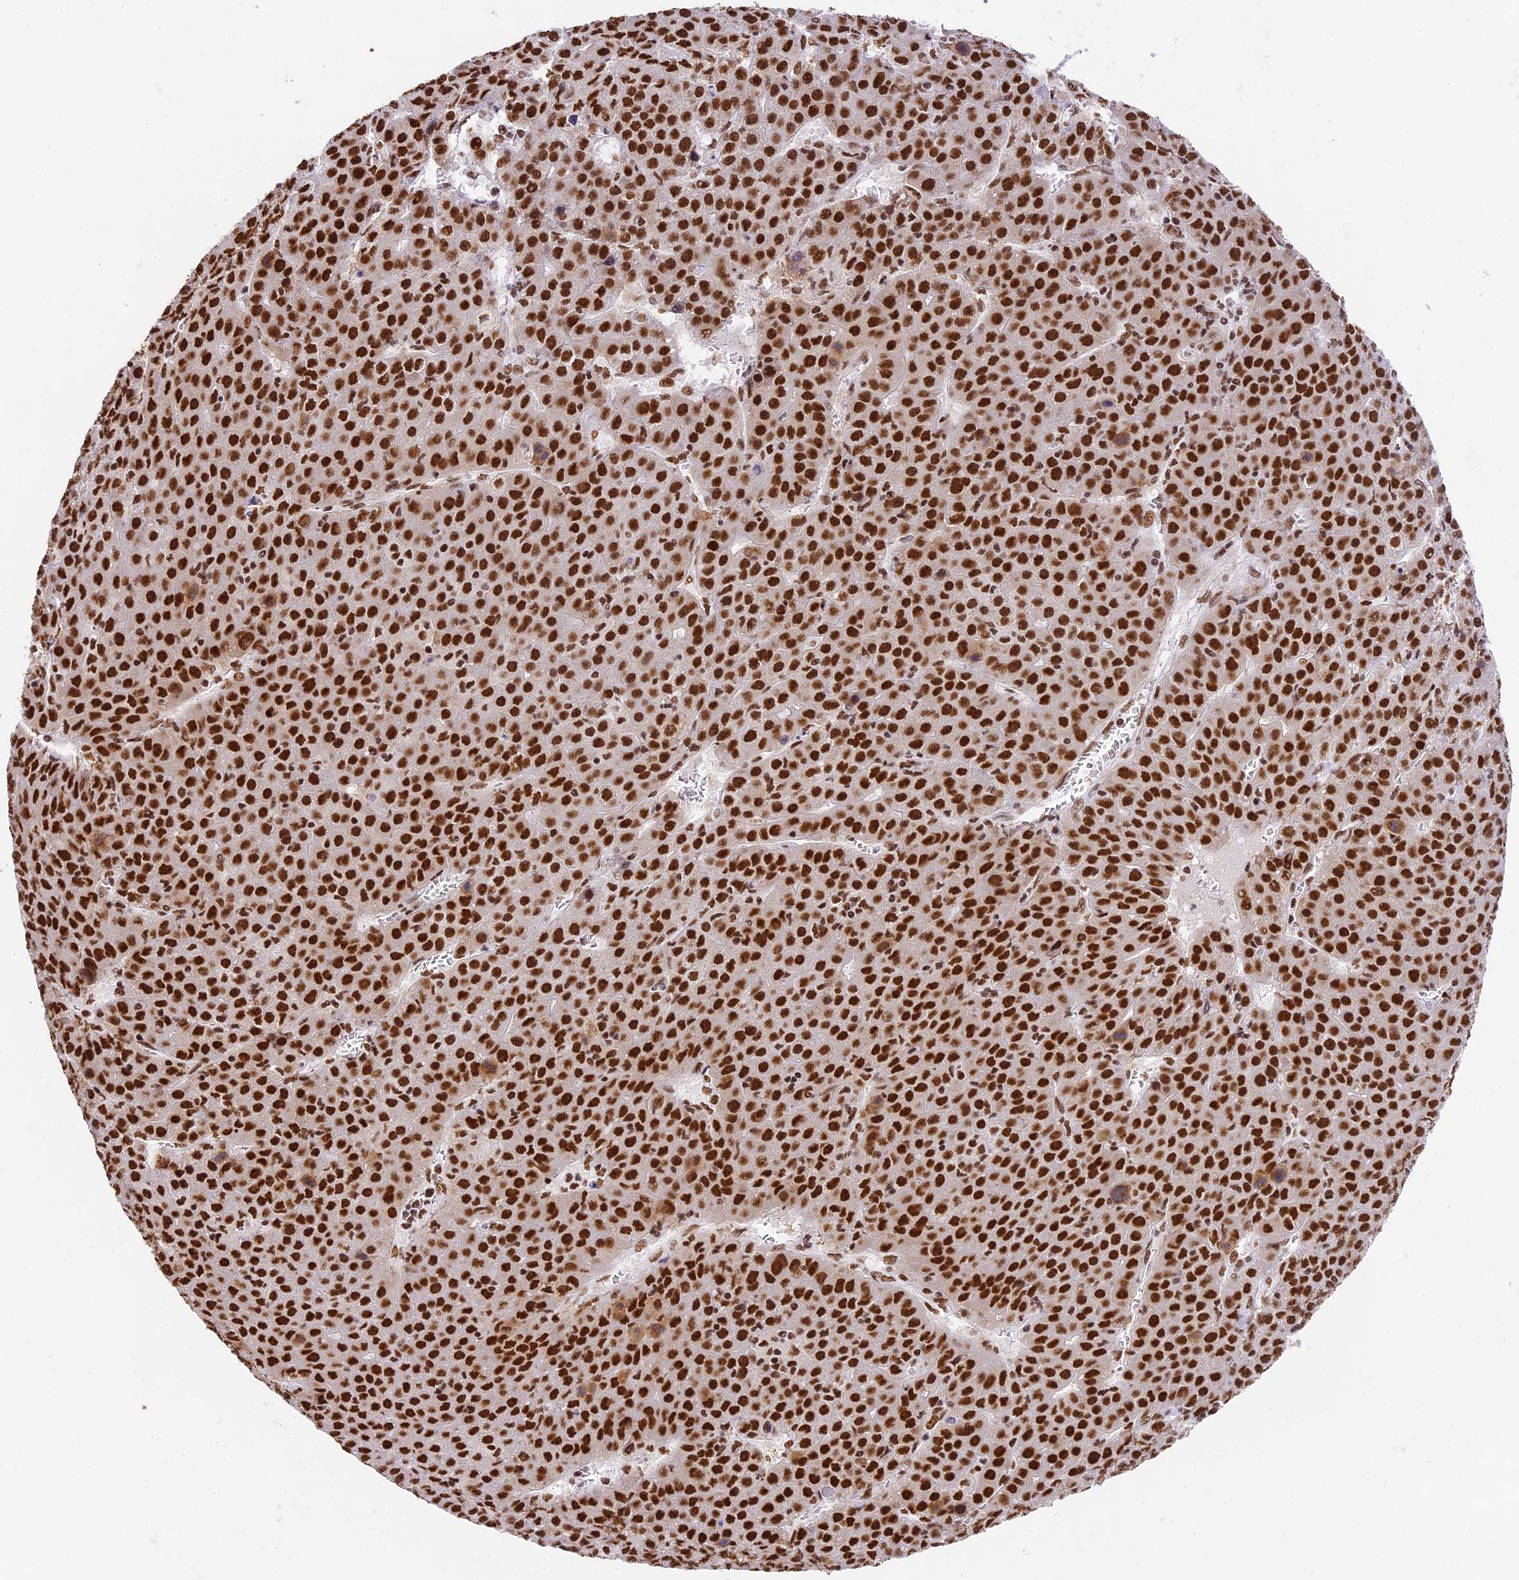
{"staining": {"intensity": "strong", "quantity": ">75%", "location": "nuclear"}, "tissue": "liver cancer", "cell_type": "Tumor cells", "image_type": "cancer", "snomed": [{"axis": "morphology", "description": "Carcinoma, Hepatocellular, NOS"}, {"axis": "topography", "description": "Liver"}], "caption": "IHC of liver cancer shows high levels of strong nuclear expression in approximately >75% of tumor cells.", "gene": "SBNO1", "patient": {"sex": "female", "age": 53}}